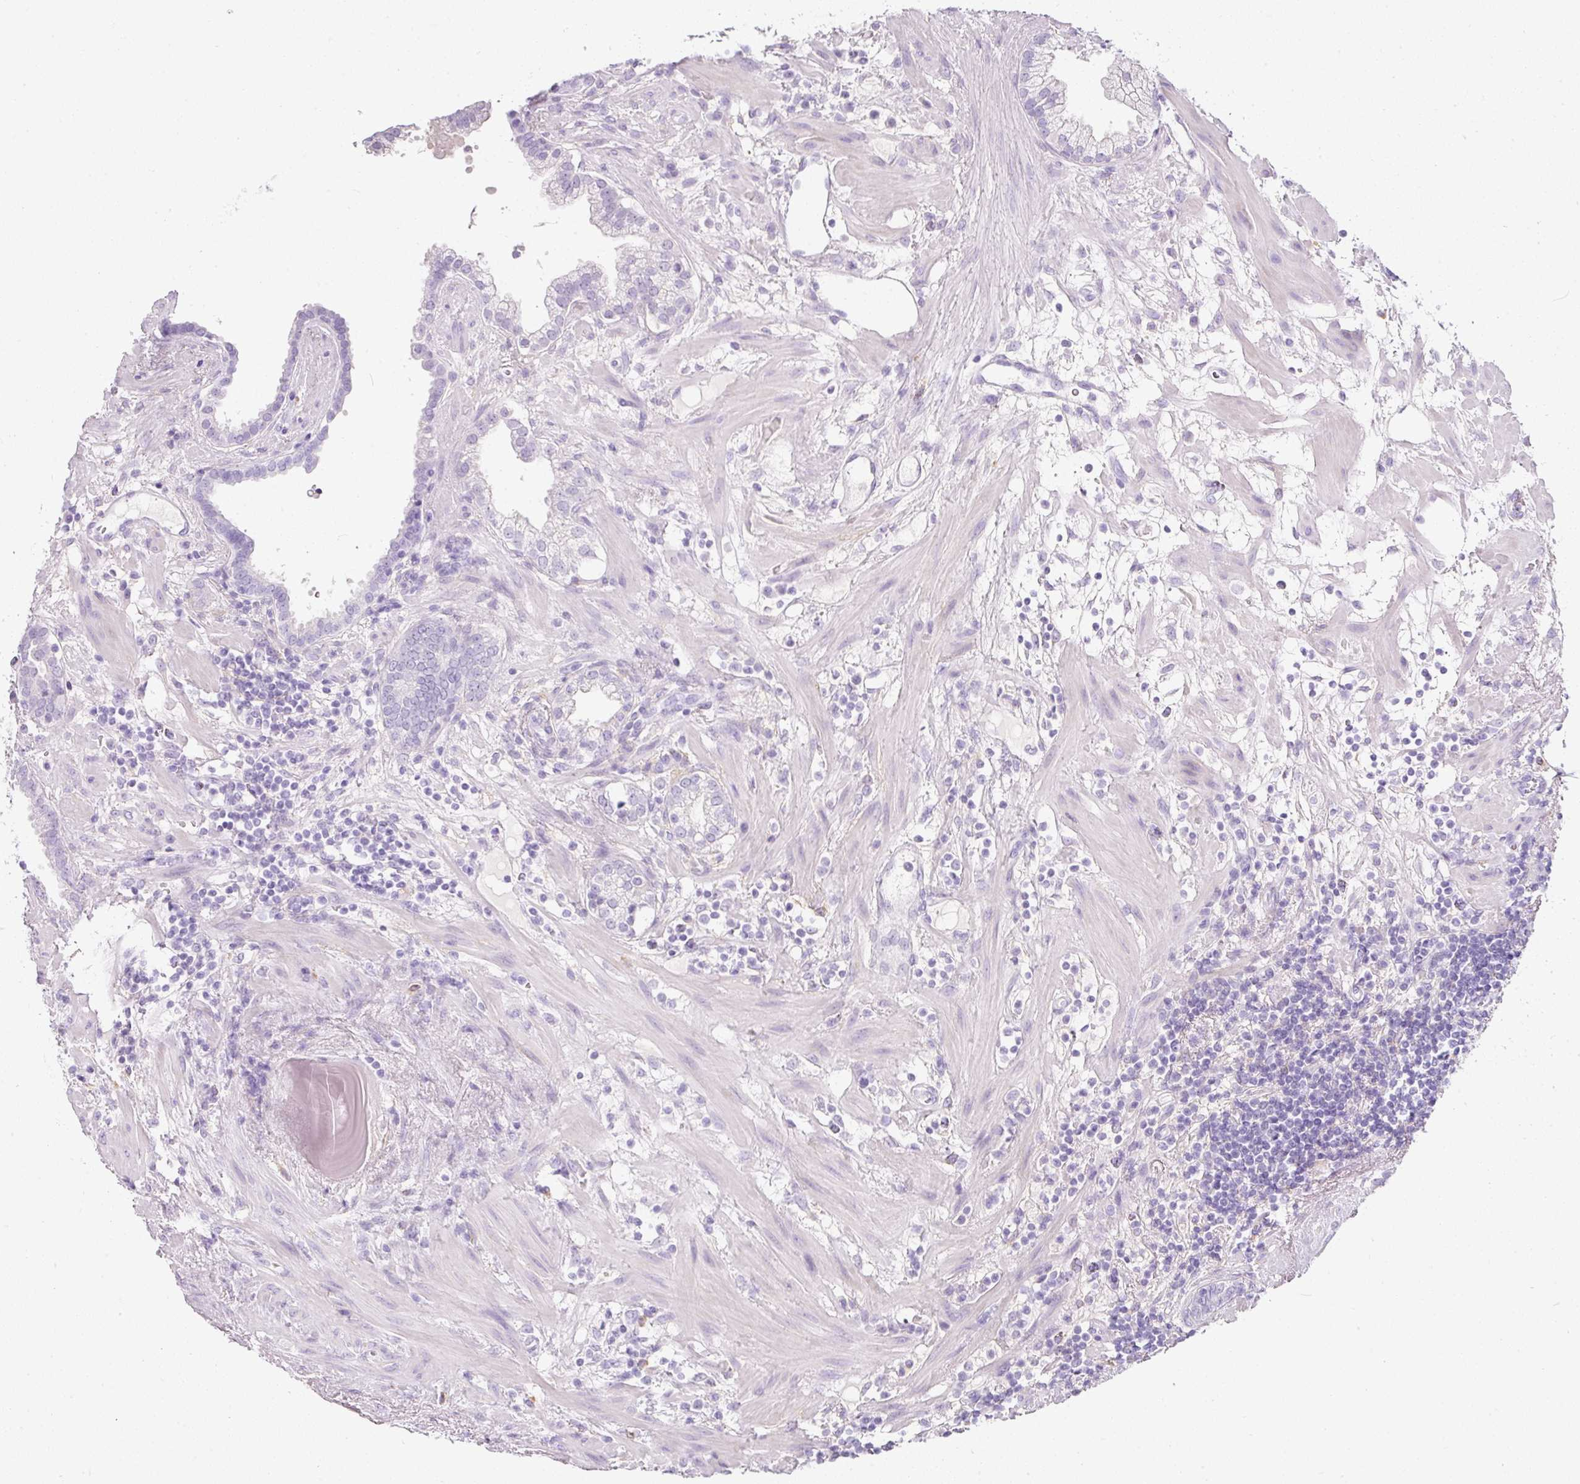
{"staining": {"intensity": "negative", "quantity": "none", "location": "none"}, "tissue": "prostate cancer", "cell_type": "Tumor cells", "image_type": "cancer", "snomed": [{"axis": "morphology", "description": "Adenocarcinoma, High grade"}, {"axis": "topography", "description": "Prostate"}], "caption": "There is no significant staining in tumor cells of prostate cancer (high-grade adenocarcinoma).", "gene": "DNM1", "patient": {"sex": "male", "age": 63}}